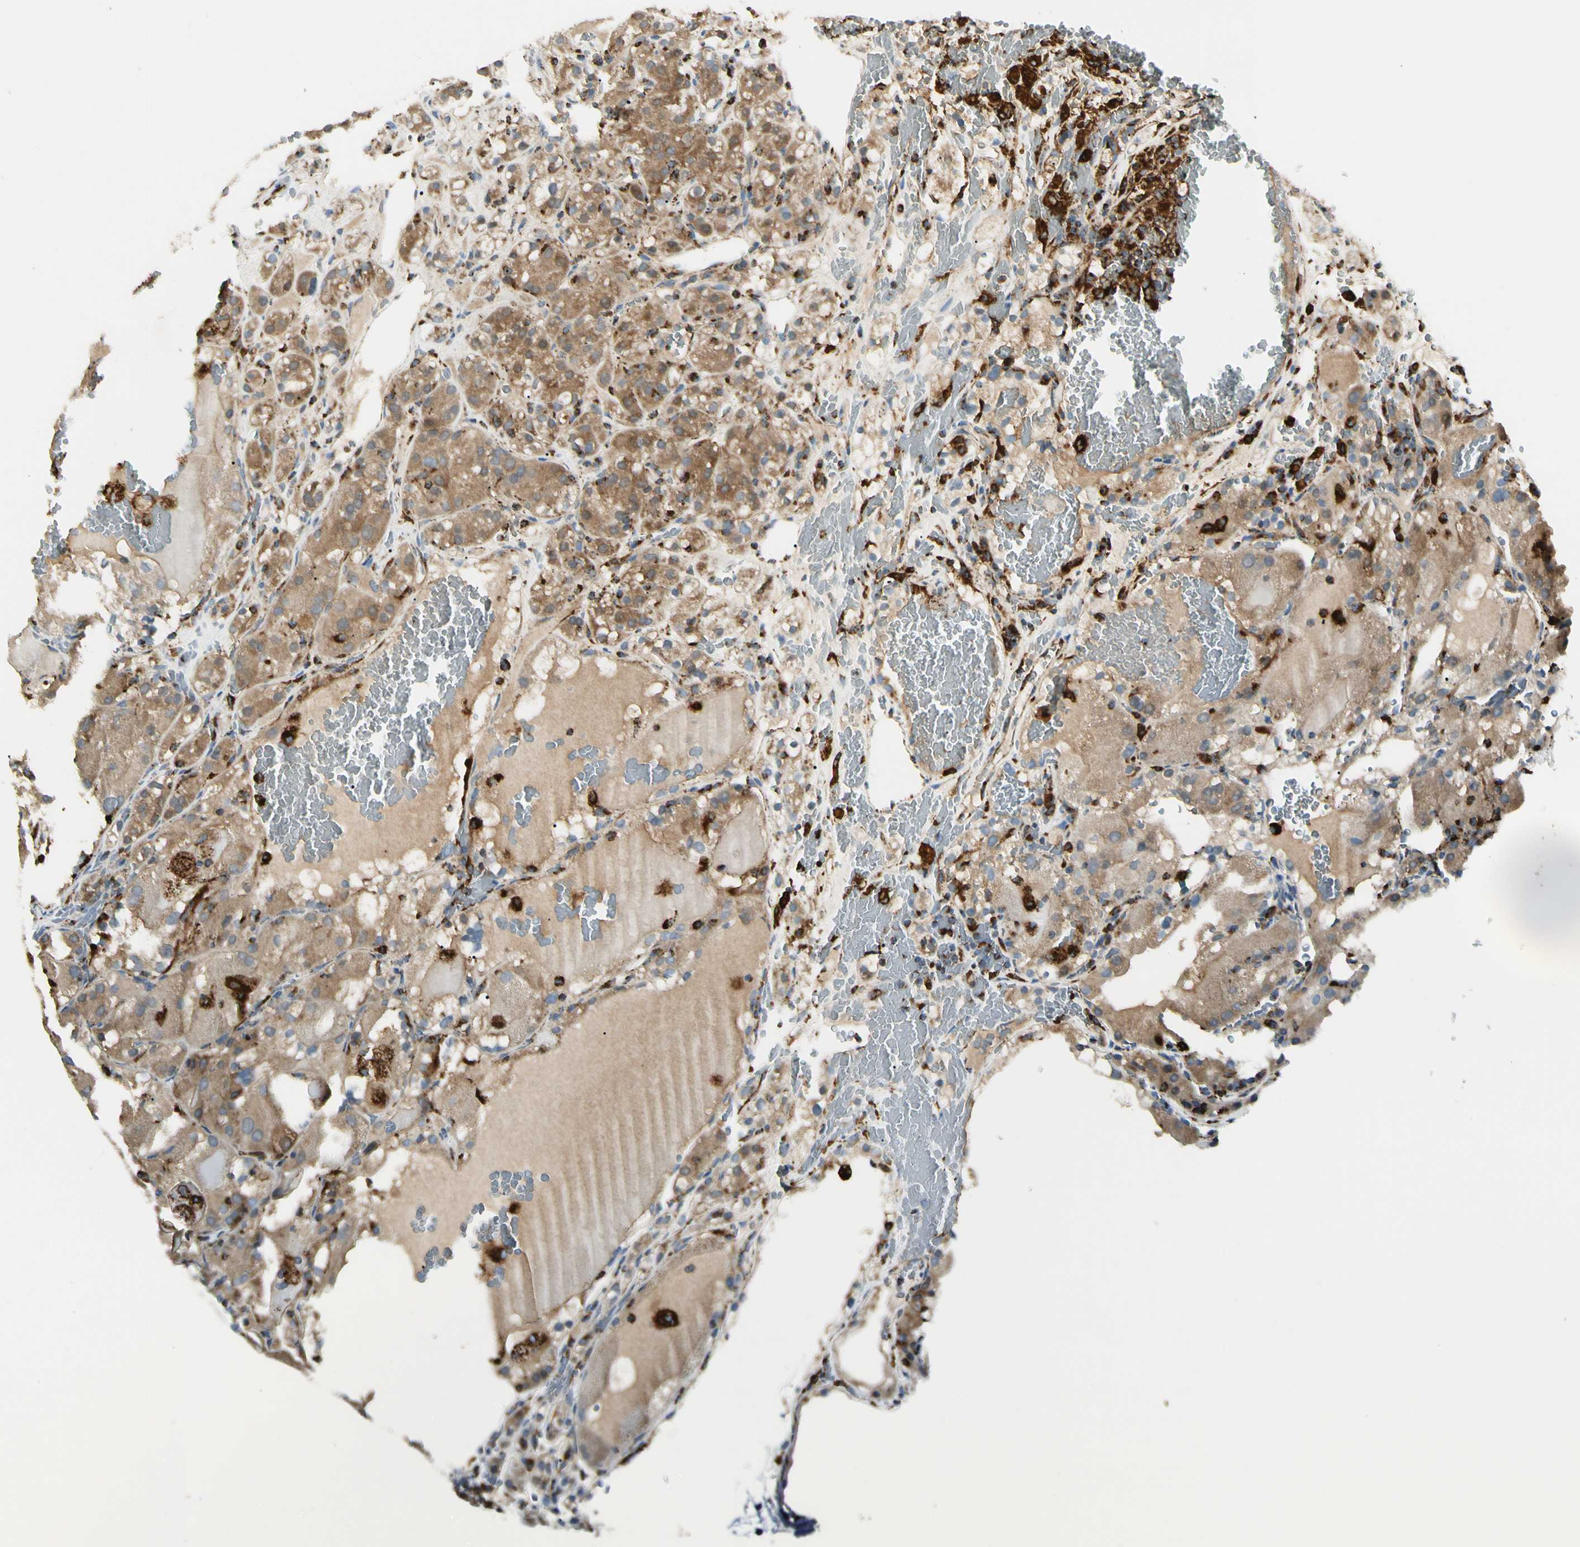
{"staining": {"intensity": "moderate", "quantity": "25%-75%", "location": "cytoplasmic/membranous"}, "tissue": "renal cancer", "cell_type": "Tumor cells", "image_type": "cancer", "snomed": [{"axis": "morphology", "description": "Normal tissue, NOS"}, {"axis": "morphology", "description": "Adenocarcinoma, NOS"}, {"axis": "topography", "description": "Kidney"}], "caption": "Immunohistochemistry (IHC) micrograph of neoplastic tissue: renal adenocarcinoma stained using IHC exhibits medium levels of moderate protein expression localized specifically in the cytoplasmic/membranous of tumor cells, appearing as a cytoplasmic/membranous brown color.", "gene": "ME2", "patient": {"sex": "male", "age": 61}}